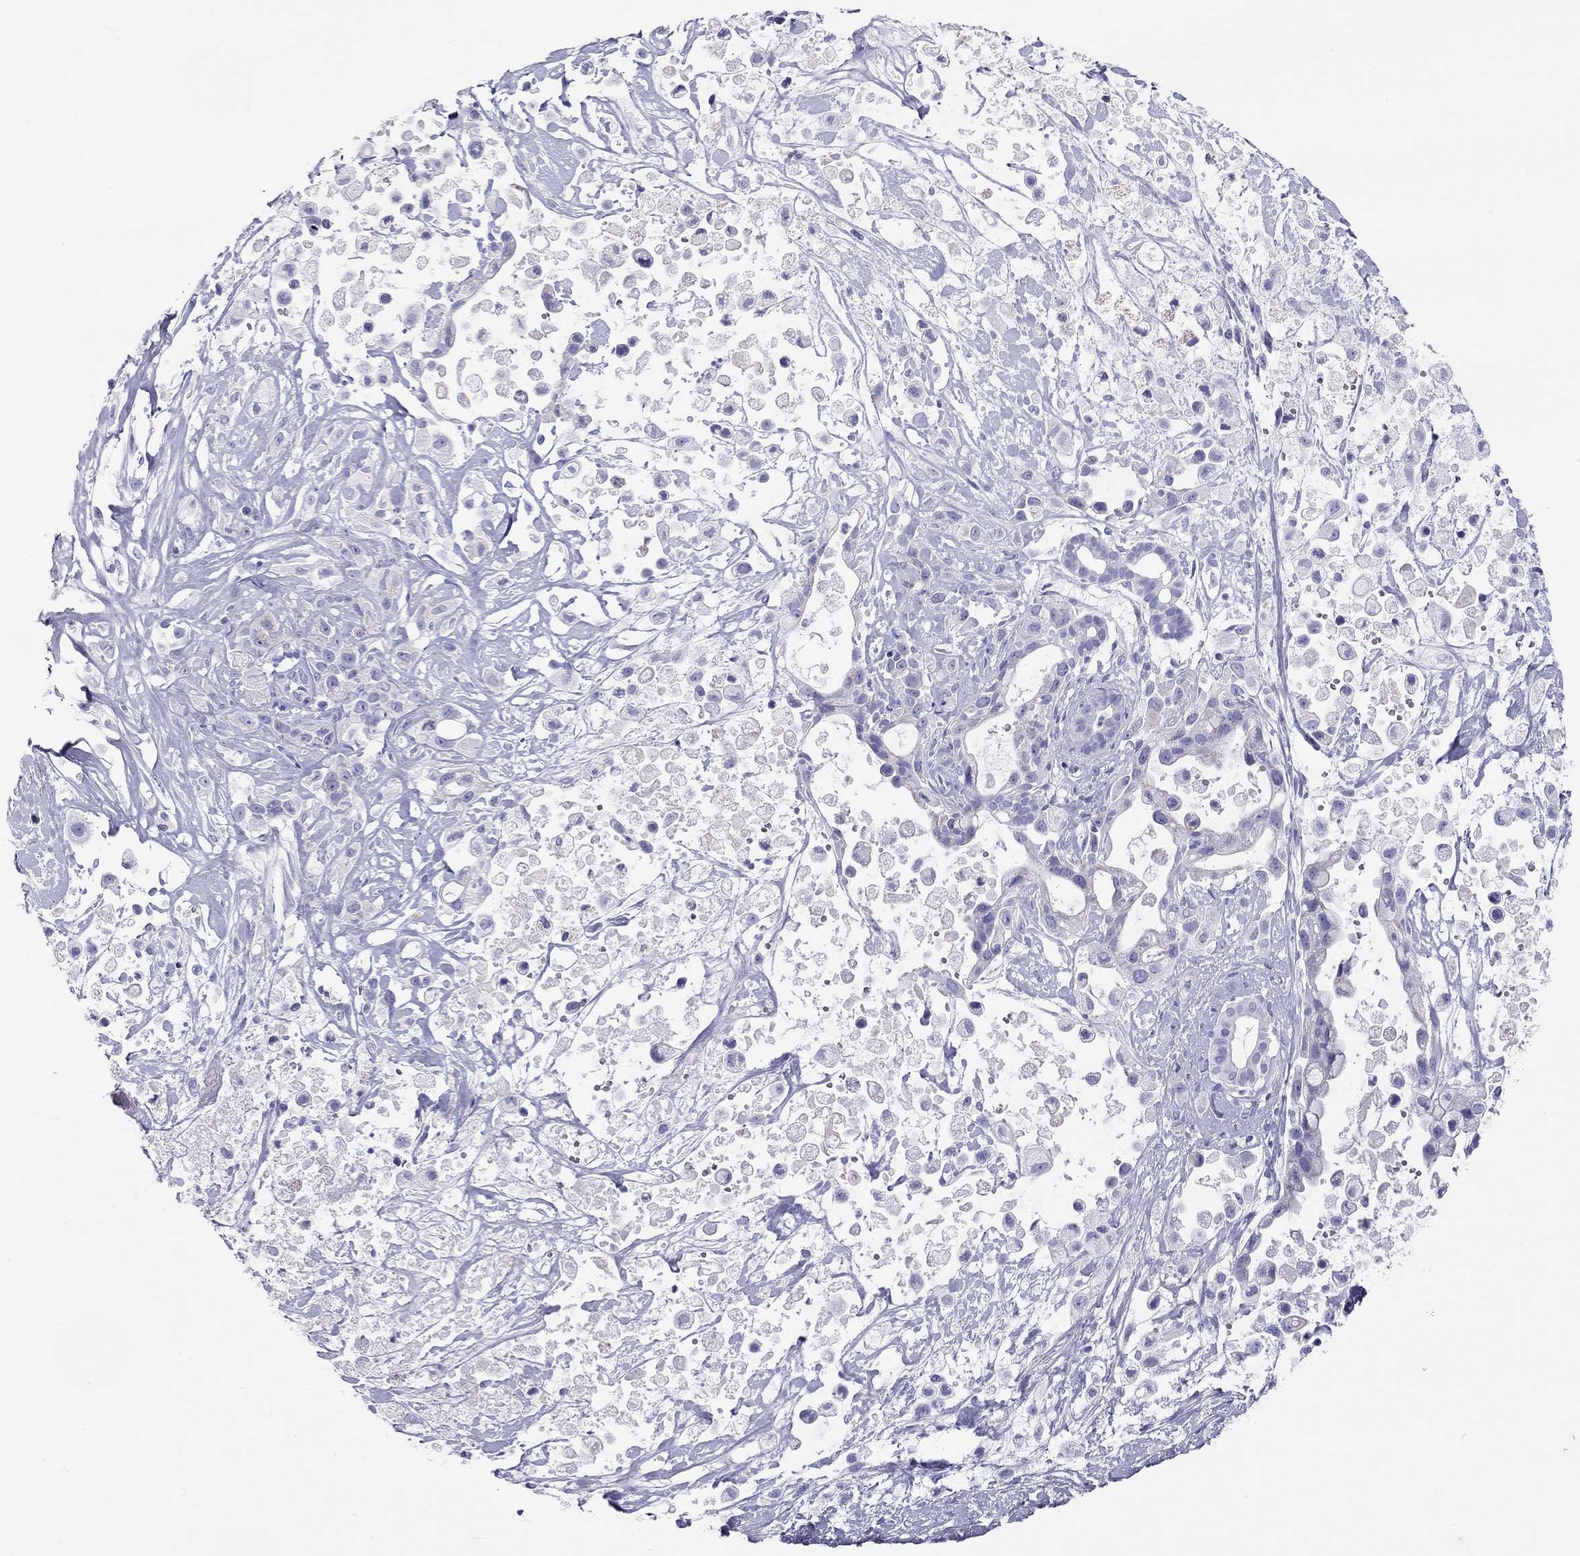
{"staining": {"intensity": "negative", "quantity": "none", "location": "none"}, "tissue": "pancreatic cancer", "cell_type": "Tumor cells", "image_type": "cancer", "snomed": [{"axis": "morphology", "description": "Adenocarcinoma, NOS"}, {"axis": "topography", "description": "Pancreas"}], "caption": "Pancreatic adenocarcinoma stained for a protein using IHC exhibits no staining tumor cells.", "gene": "DPY19L2", "patient": {"sex": "male", "age": 44}}